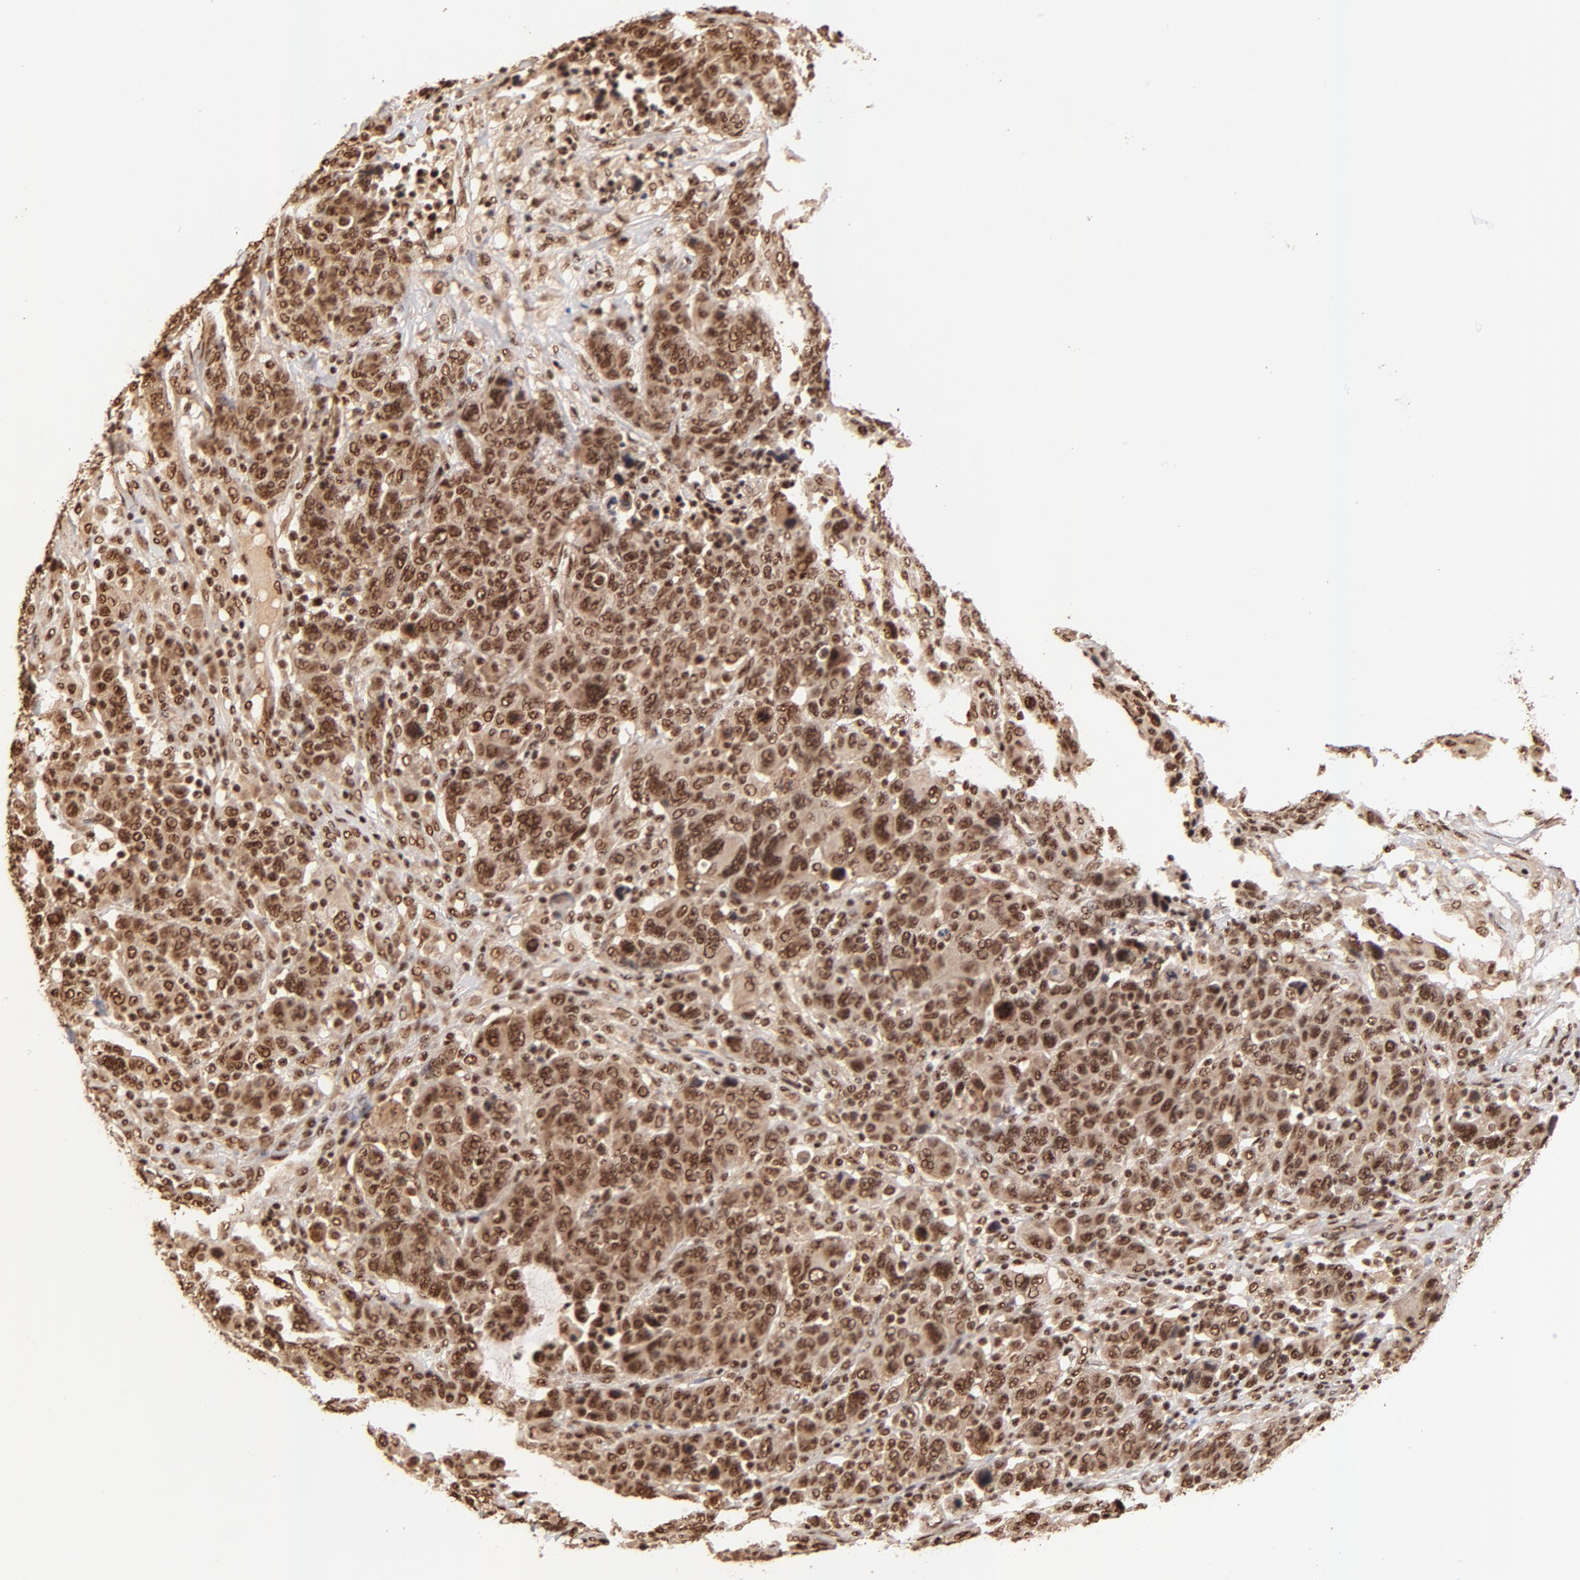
{"staining": {"intensity": "strong", "quantity": ">75%", "location": "cytoplasmic/membranous,nuclear"}, "tissue": "breast cancer", "cell_type": "Tumor cells", "image_type": "cancer", "snomed": [{"axis": "morphology", "description": "Duct carcinoma"}, {"axis": "topography", "description": "Breast"}], "caption": "Immunohistochemistry (DAB) staining of human breast infiltrating ductal carcinoma displays strong cytoplasmic/membranous and nuclear protein staining in about >75% of tumor cells.", "gene": "MED12", "patient": {"sex": "female", "age": 37}}